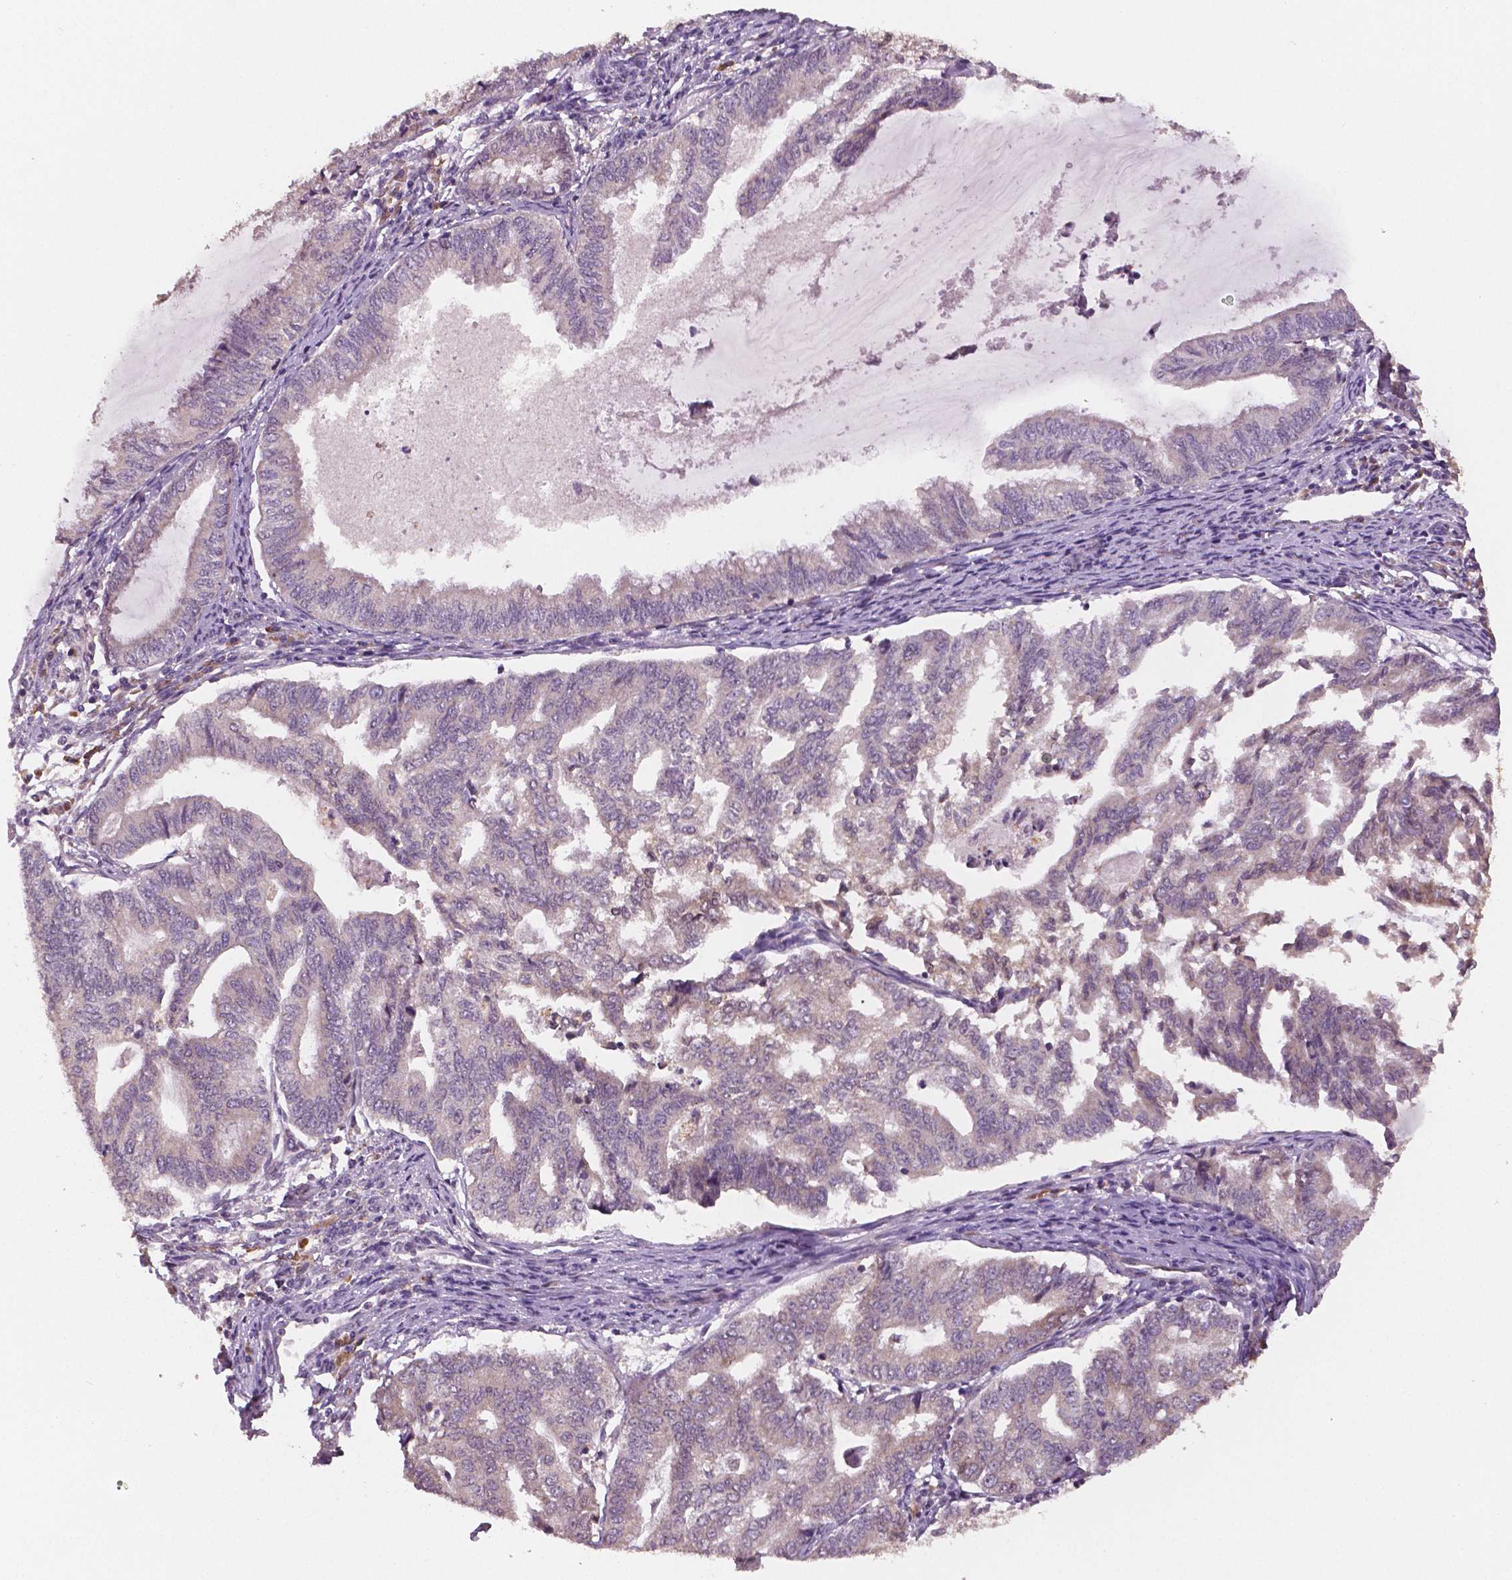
{"staining": {"intensity": "negative", "quantity": "none", "location": "none"}, "tissue": "endometrial cancer", "cell_type": "Tumor cells", "image_type": "cancer", "snomed": [{"axis": "morphology", "description": "Adenocarcinoma, NOS"}, {"axis": "topography", "description": "Endometrium"}], "caption": "DAB (3,3'-diaminobenzidine) immunohistochemical staining of human adenocarcinoma (endometrial) displays no significant expression in tumor cells.", "gene": "STAT3", "patient": {"sex": "female", "age": 79}}